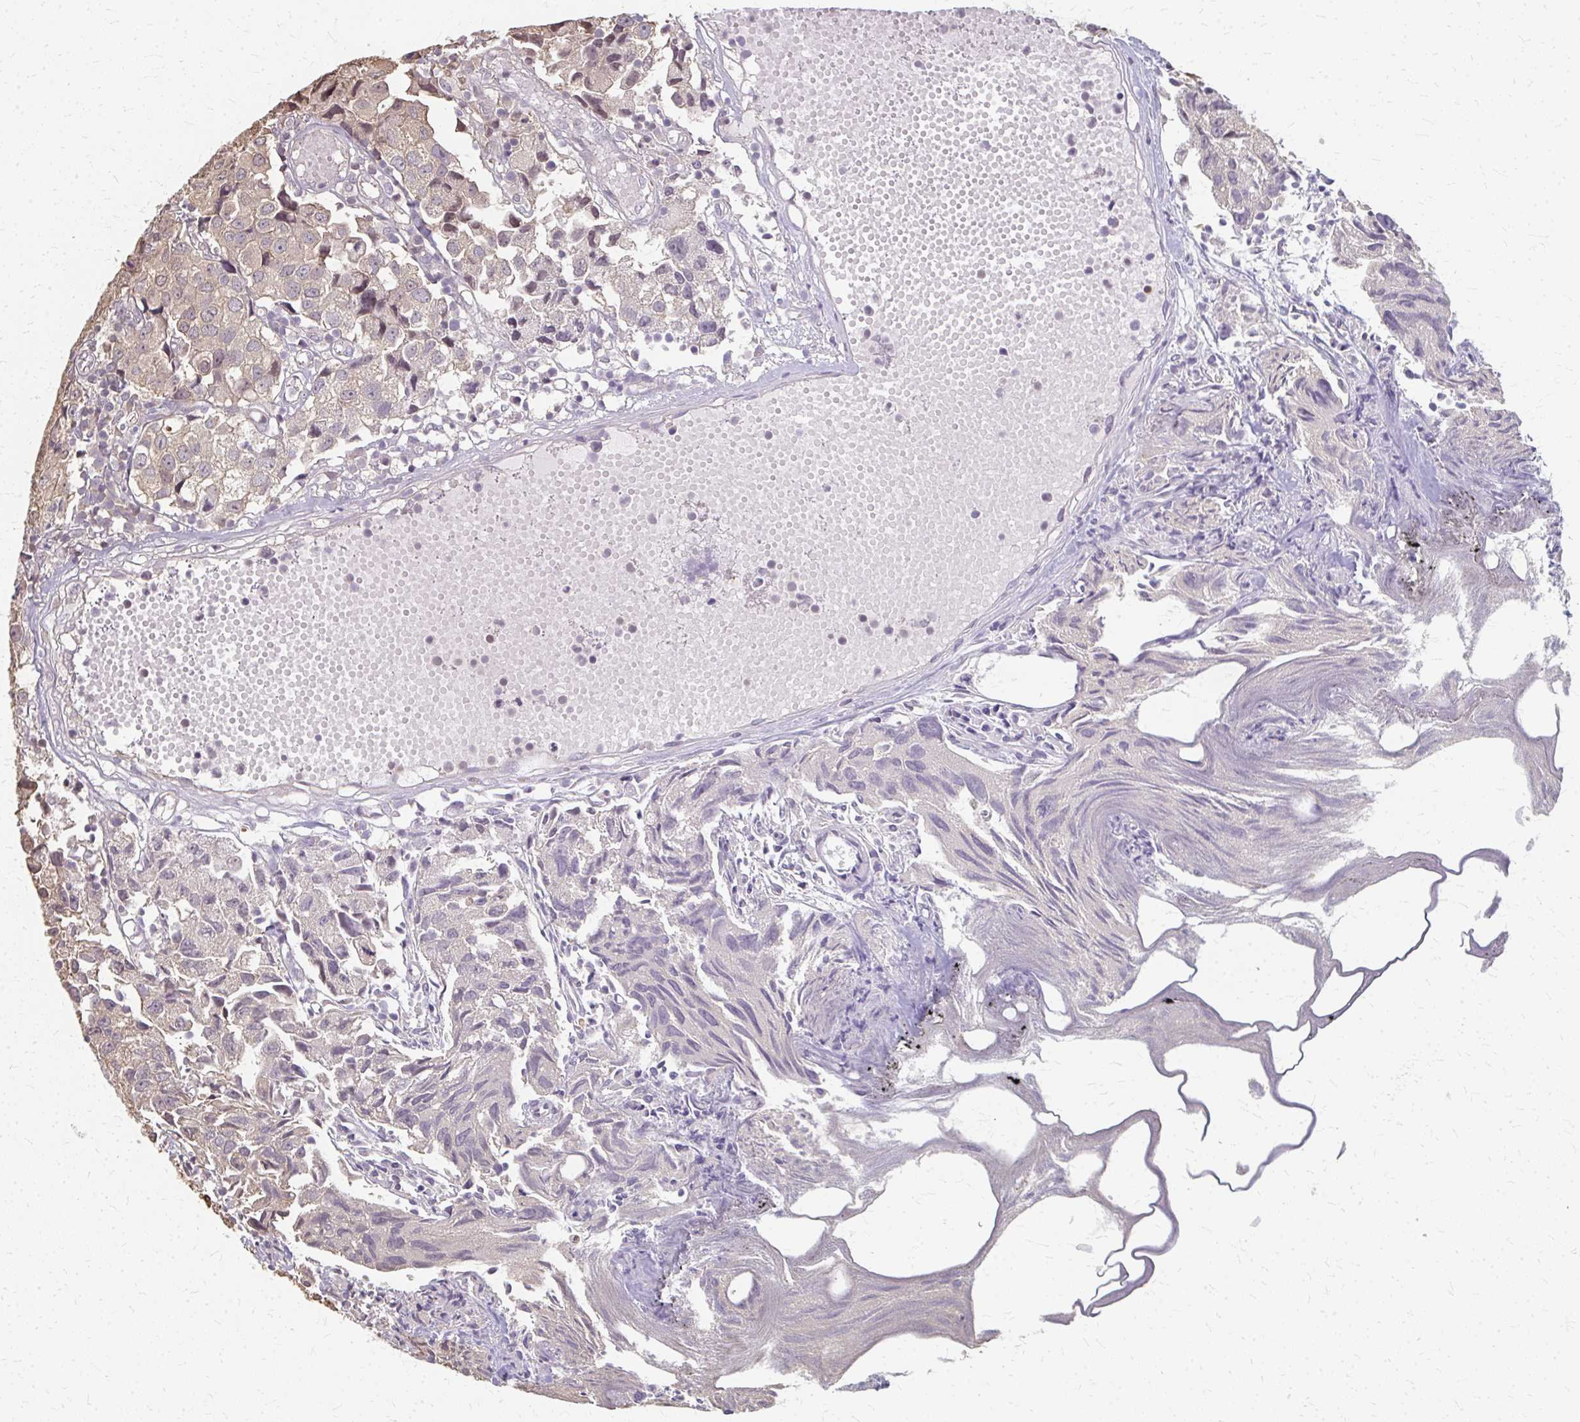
{"staining": {"intensity": "weak", "quantity": "<25%", "location": "cytoplasmic/membranous,nuclear"}, "tissue": "urothelial cancer", "cell_type": "Tumor cells", "image_type": "cancer", "snomed": [{"axis": "morphology", "description": "Urothelial carcinoma, High grade"}, {"axis": "topography", "description": "Urinary bladder"}], "caption": "There is no significant staining in tumor cells of urothelial cancer.", "gene": "RABGAP1L", "patient": {"sex": "female", "age": 75}}